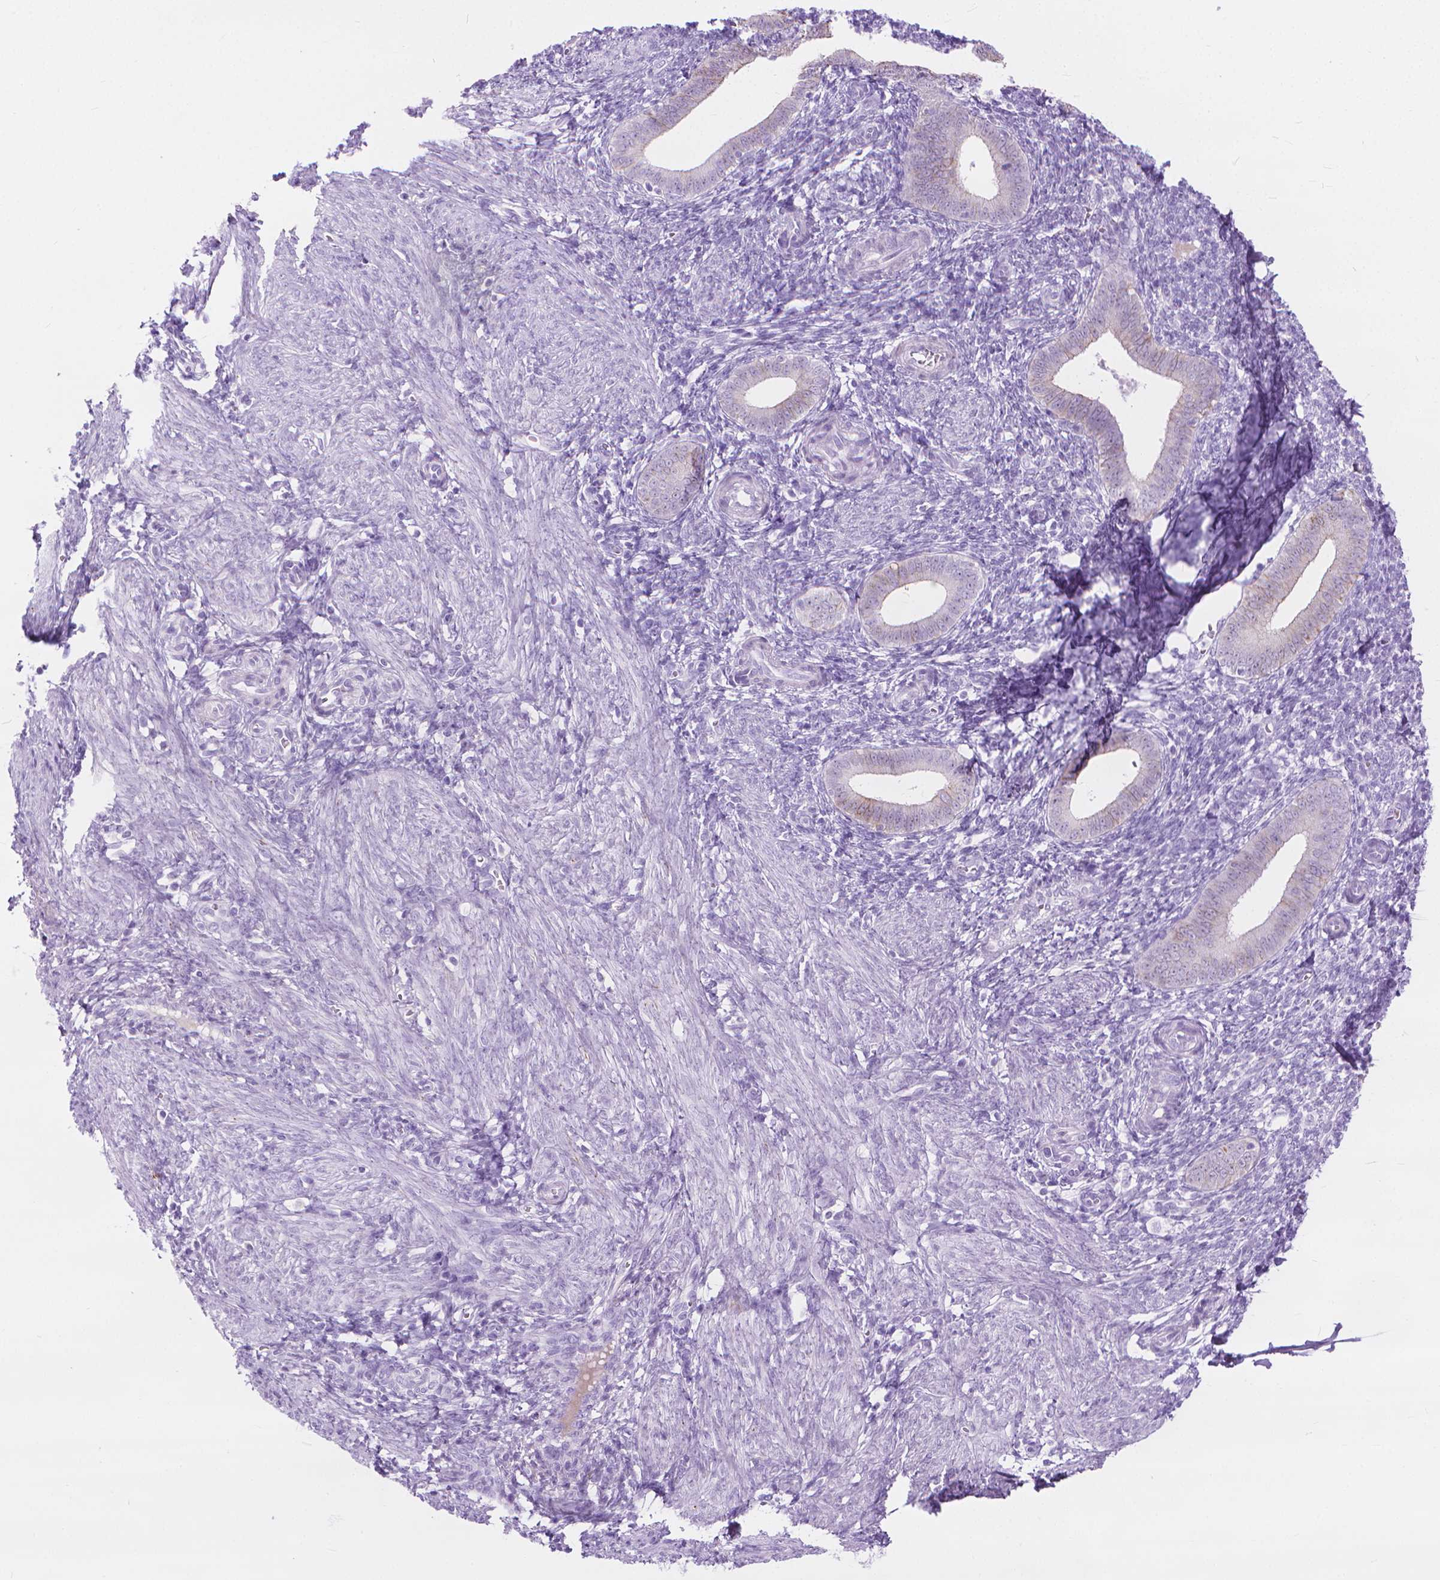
{"staining": {"intensity": "negative", "quantity": "none", "location": "none"}, "tissue": "endometrium", "cell_type": "Cells in endometrial stroma", "image_type": "normal", "snomed": [{"axis": "morphology", "description": "Normal tissue, NOS"}, {"axis": "topography", "description": "Endometrium"}], "caption": "An immunohistochemistry (IHC) image of normal endometrium is shown. There is no staining in cells in endometrial stroma of endometrium.", "gene": "HTR2B", "patient": {"sex": "female", "age": 25}}